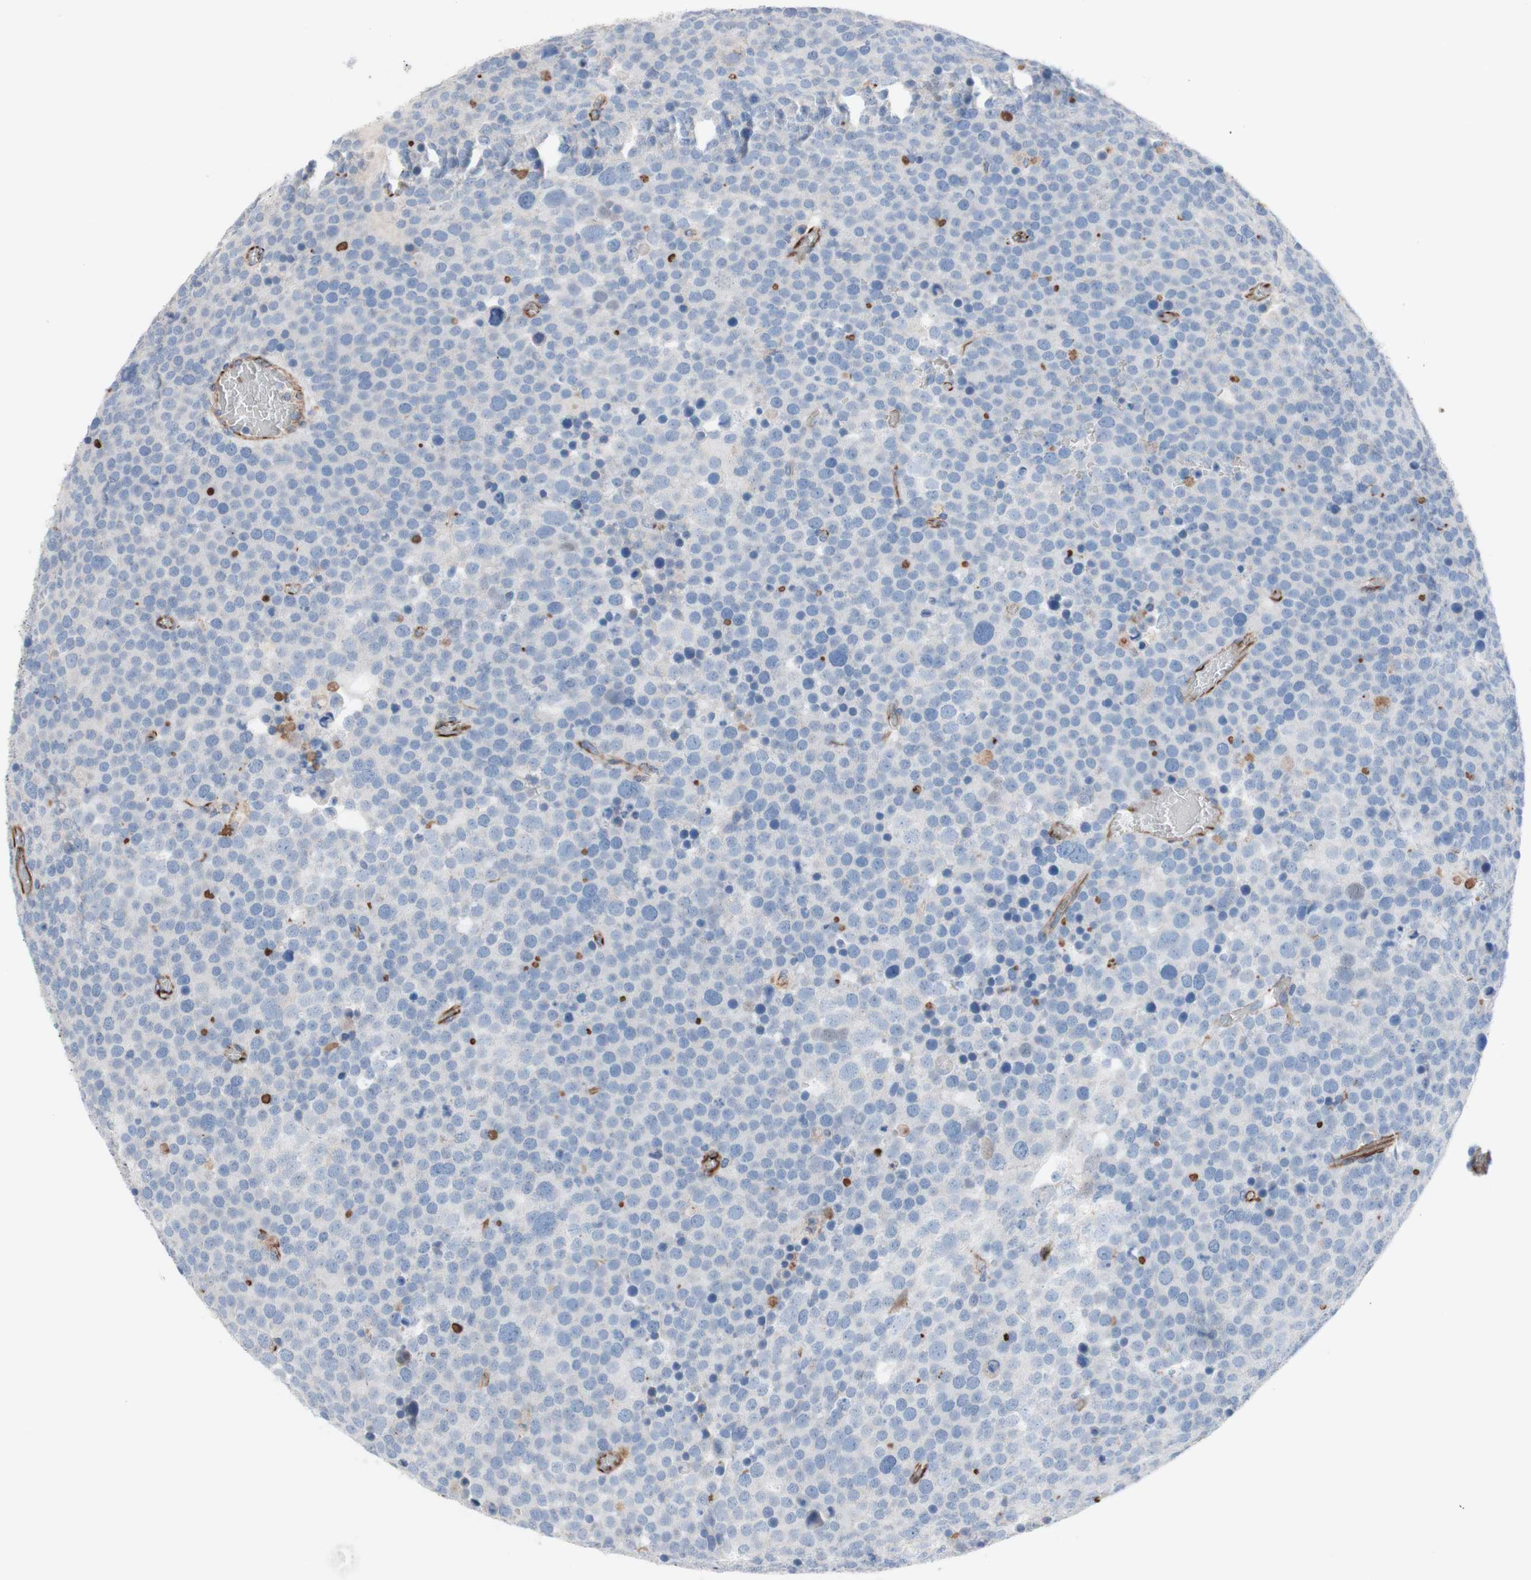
{"staining": {"intensity": "negative", "quantity": "none", "location": "none"}, "tissue": "testis cancer", "cell_type": "Tumor cells", "image_type": "cancer", "snomed": [{"axis": "morphology", "description": "Seminoma, NOS"}, {"axis": "topography", "description": "Testis"}], "caption": "Protein analysis of testis cancer reveals no significant staining in tumor cells. Brightfield microscopy of immunohistochemistry stained with DAB (brown) and hematoxylin (blue), captured at high magnification.", "gene": "AGPAT5", "patient": {"sex": "male", "age": 71}}